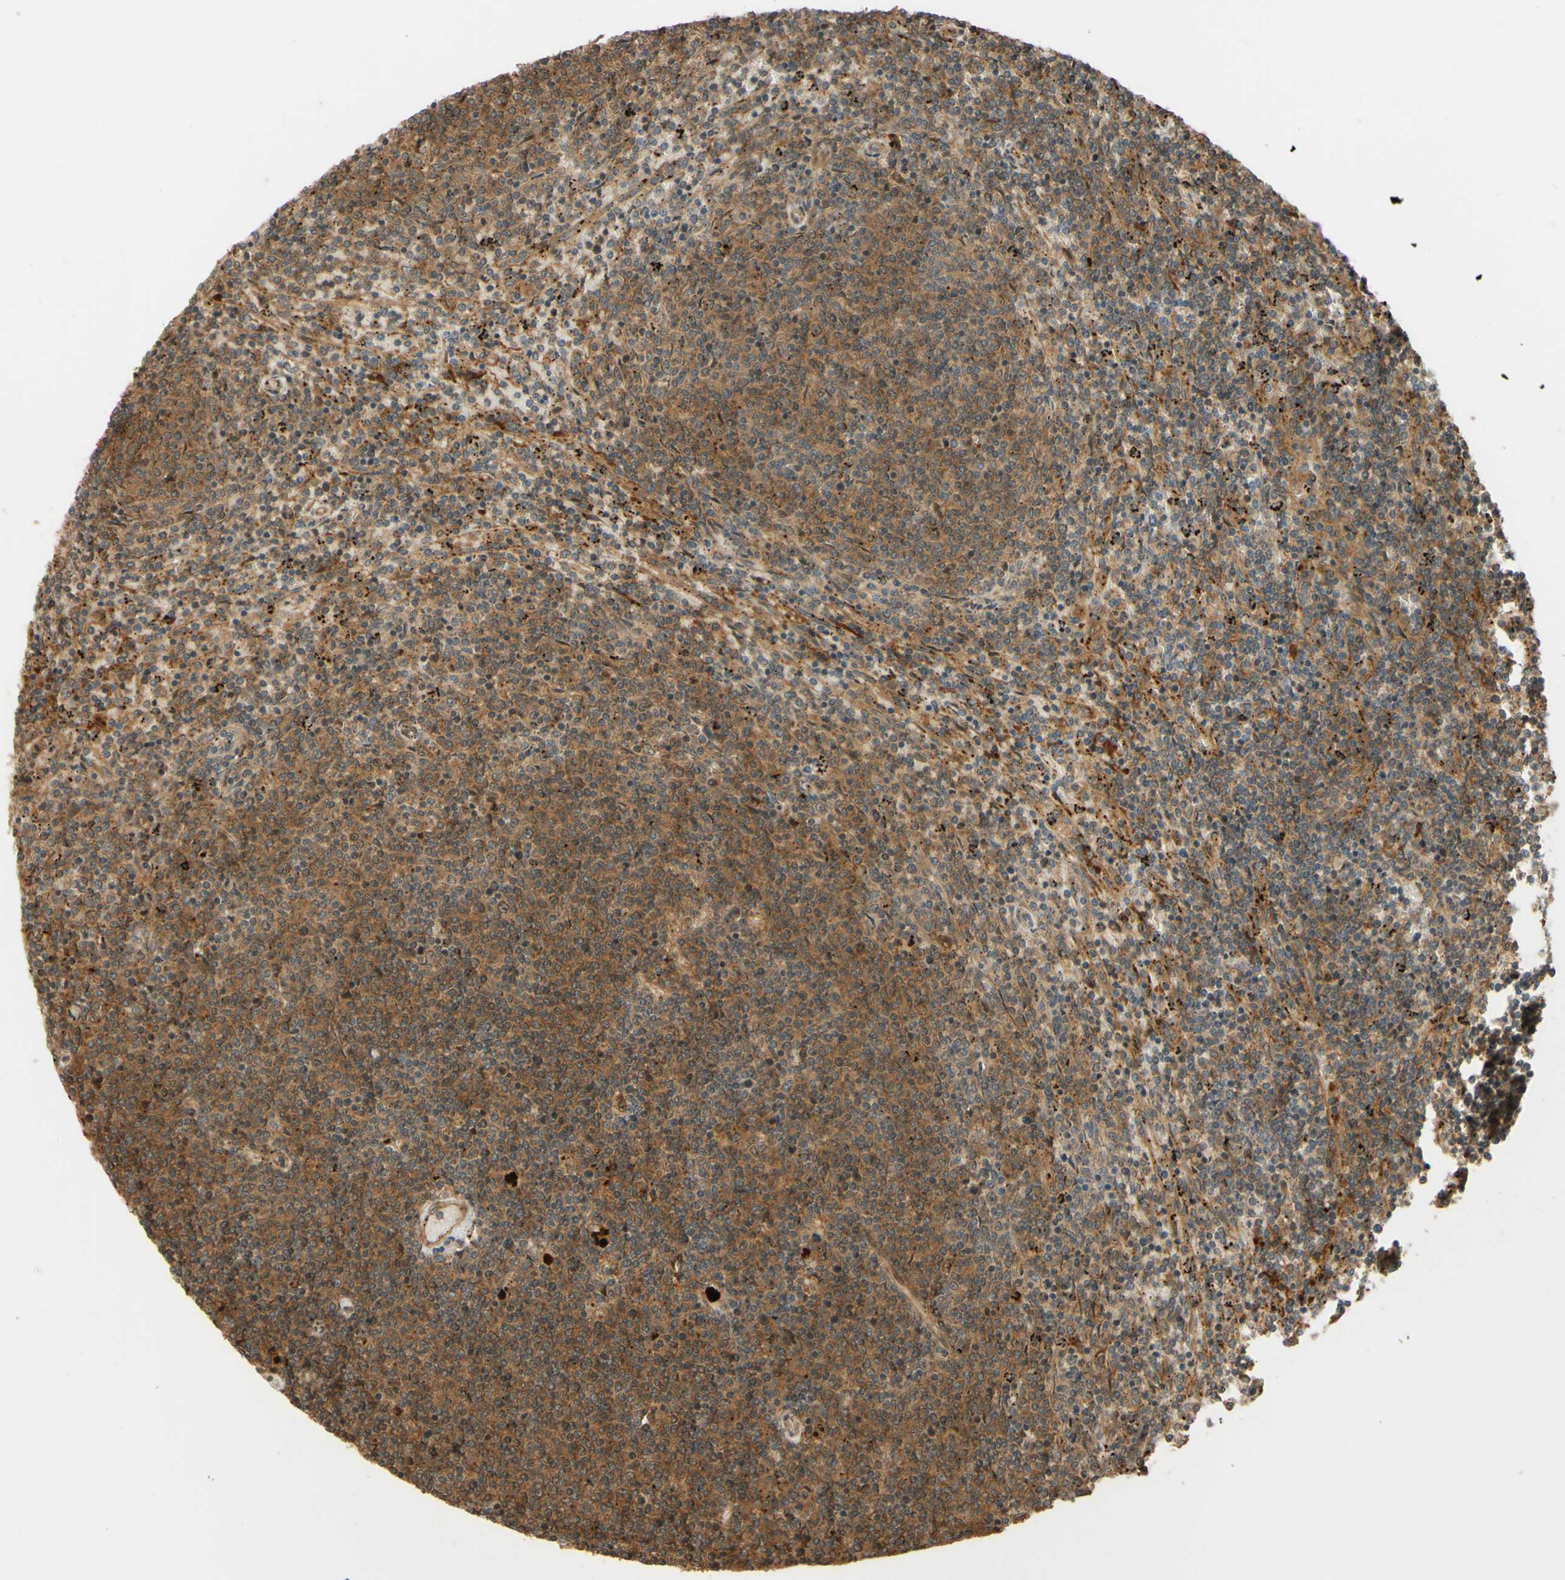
{"staining": {"intensity": "moderate", "quantity": ">75%", "location": "cytoplasmic/membranous"}, "tissue": "lymphoma", "cell_type": "Tumor cells", "image_type": "cancer", "snomed": [{"axis": "morphology", "description": "Malignant lymphoma, non-Hodgkin's type, Low grade"}, {"axis": "topography", "description": "Spleen"}], "caption": "Lymphoma stained with a brown dye shows moderate cytoplasmic/membranous positive staining in approximately >75% of tumor cells.", "gene": "RNF19A", "patient": {"sex": "female", "age": 50}}